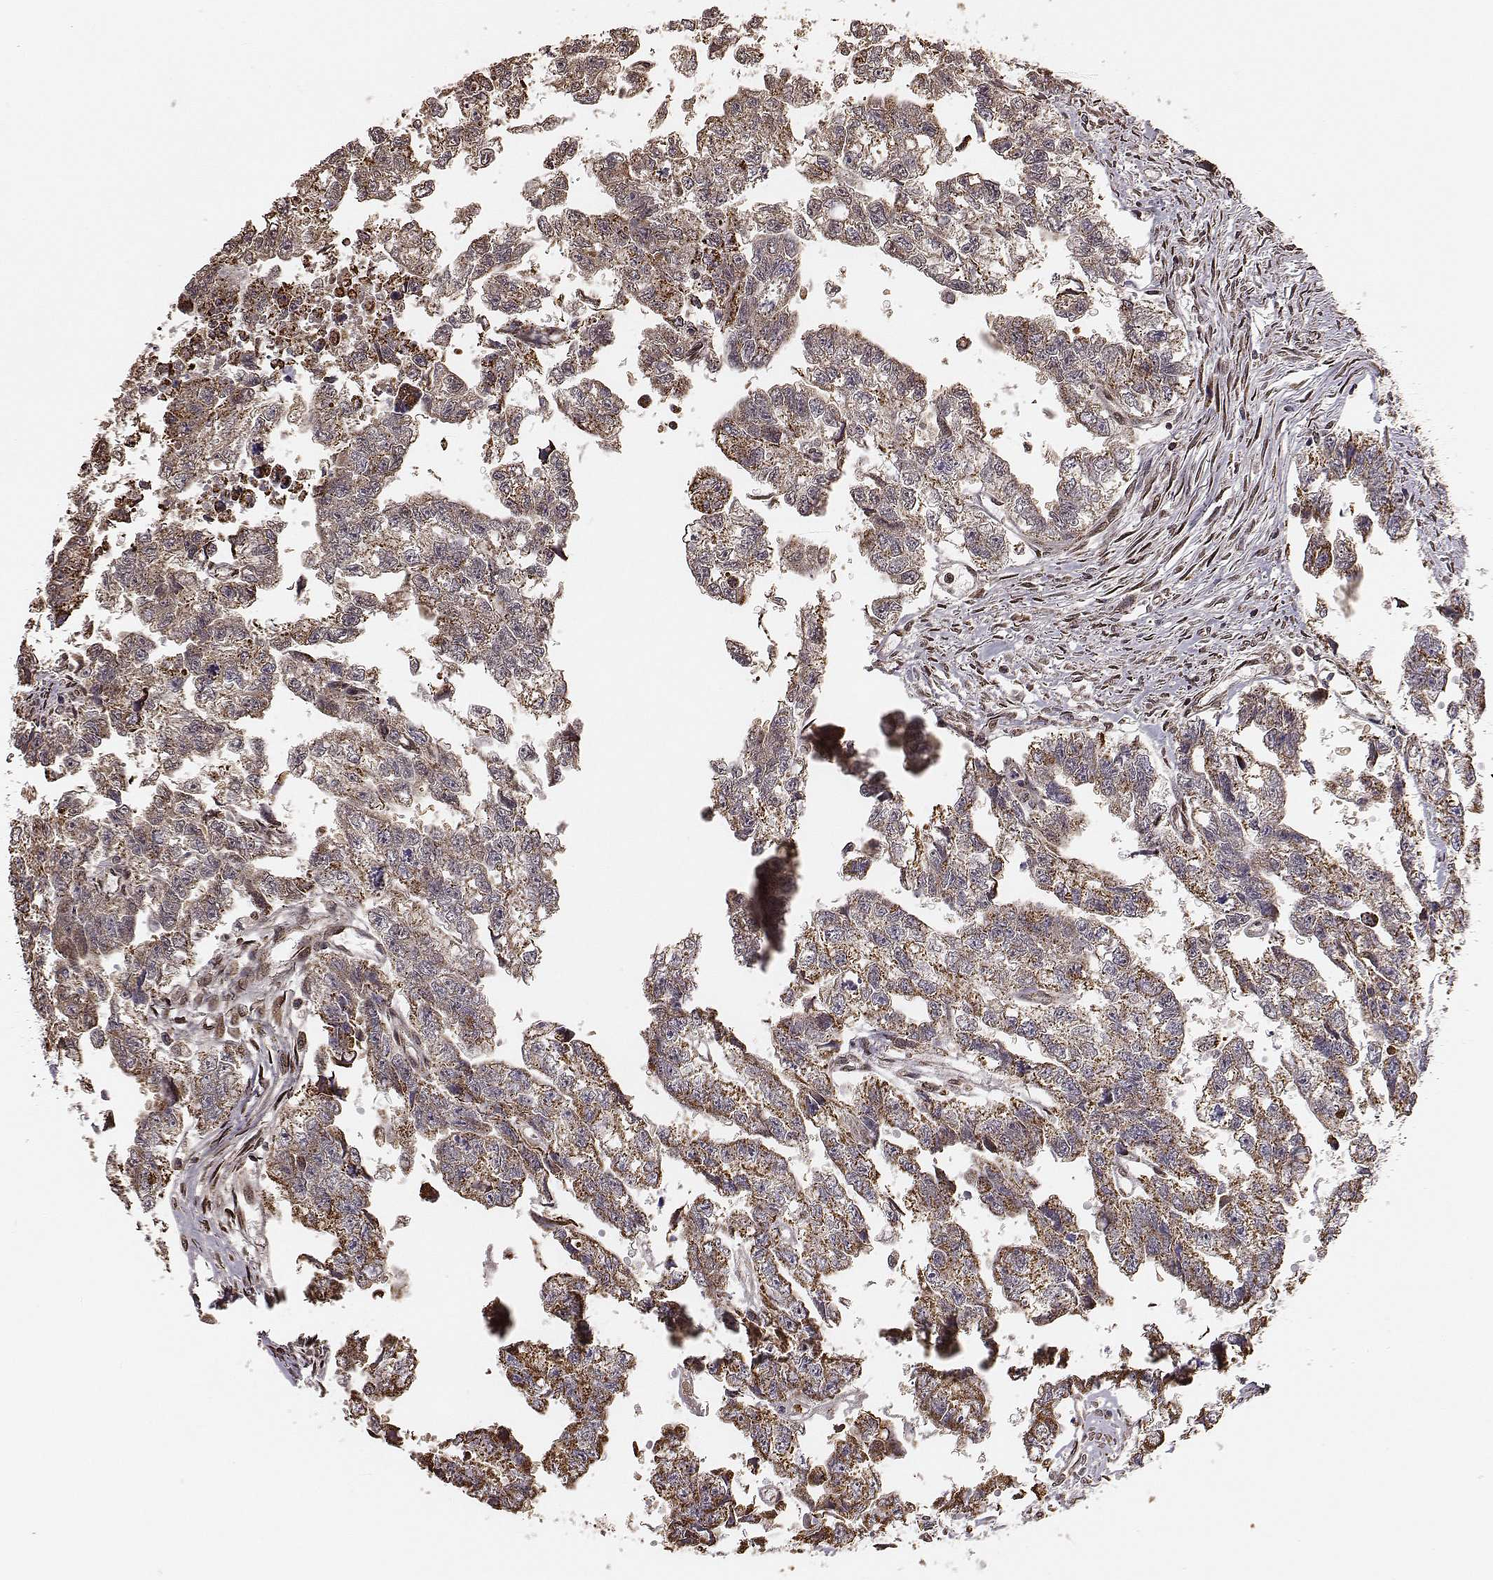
{"staining": {"intensity": "weak", "quantity": ">75%", "location": "cytoplasmic/membranous"}, "tissue": "testis cancer", "cell_type": "Tumor cells", "image_type": "cancer", "snomed": [{"axis": "morphology", "description": "Carcinoma, Embryonal, NOS"}, {"axis": "morphology", "description": "Teratoma, malignant, NOS"}, {"axis": "topography", "description": "Testis"}], "caption": "There is low levels of weak cytoplasmic/membranous staining in tumor cells of embryonal carcinoma (testis), as demonstrated by immunohistochemical staining (brown color).", "gene": "ACOT2", "patient": {"sex": "male", "age": 44}}